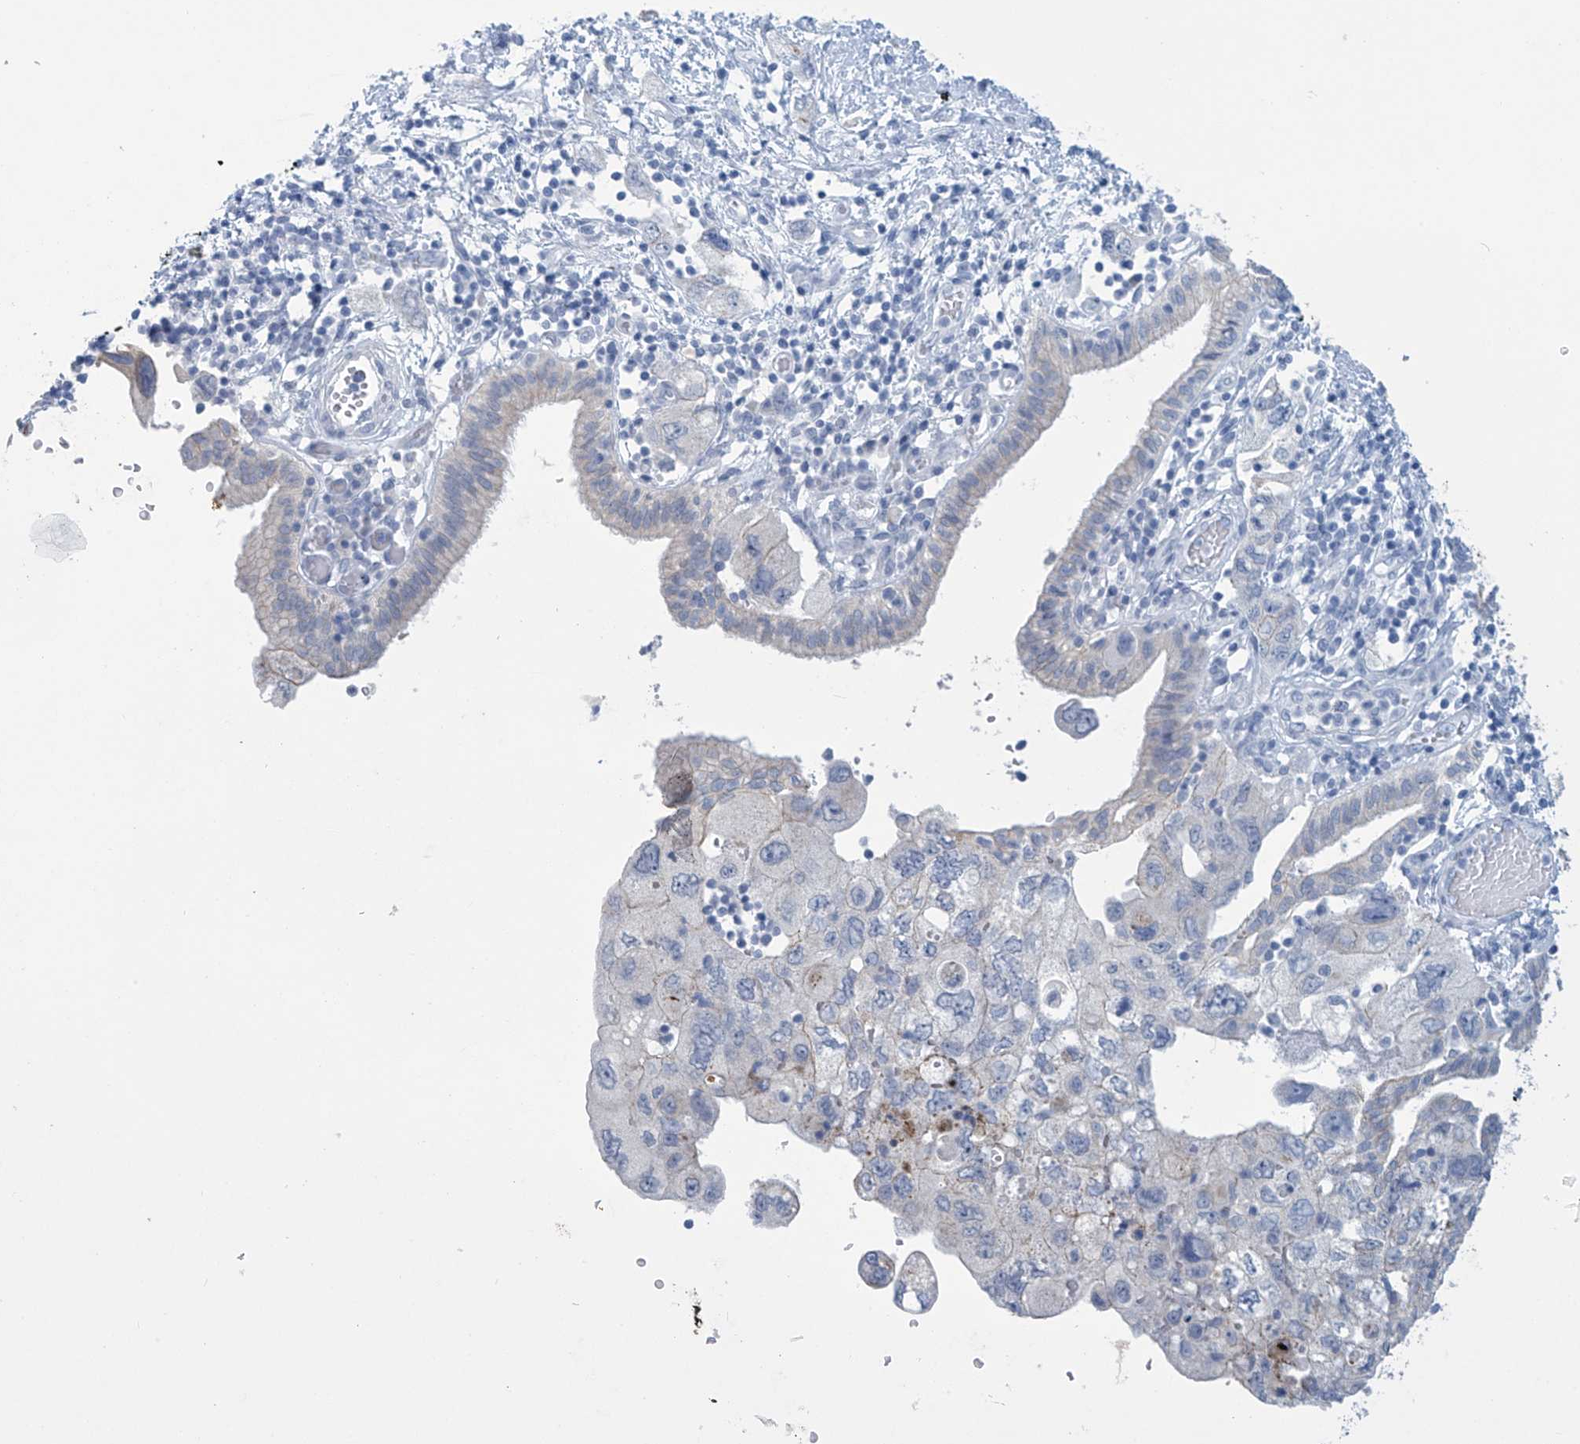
{"staining": {"intensity": "negative", "quantity": "none", "location": "none"}, "tissue": "pancreatic cancer", "cell_type": "Tumor cells", "image_type": "cancer", "snomed": [{"axis": "morphology", "description": "Adenocarcinoma, NOS"}, {"axis": "topography", "description": "Pancreas"}], "caption": "High power microscopy micrograph of an immunohistochemistry (IHC) micrograph of adenocarcinoma (pancreatic), revealing no significant expression in tumor cells.", "gene": "DSP", "patient": {"sex": "female", "age": 73}}